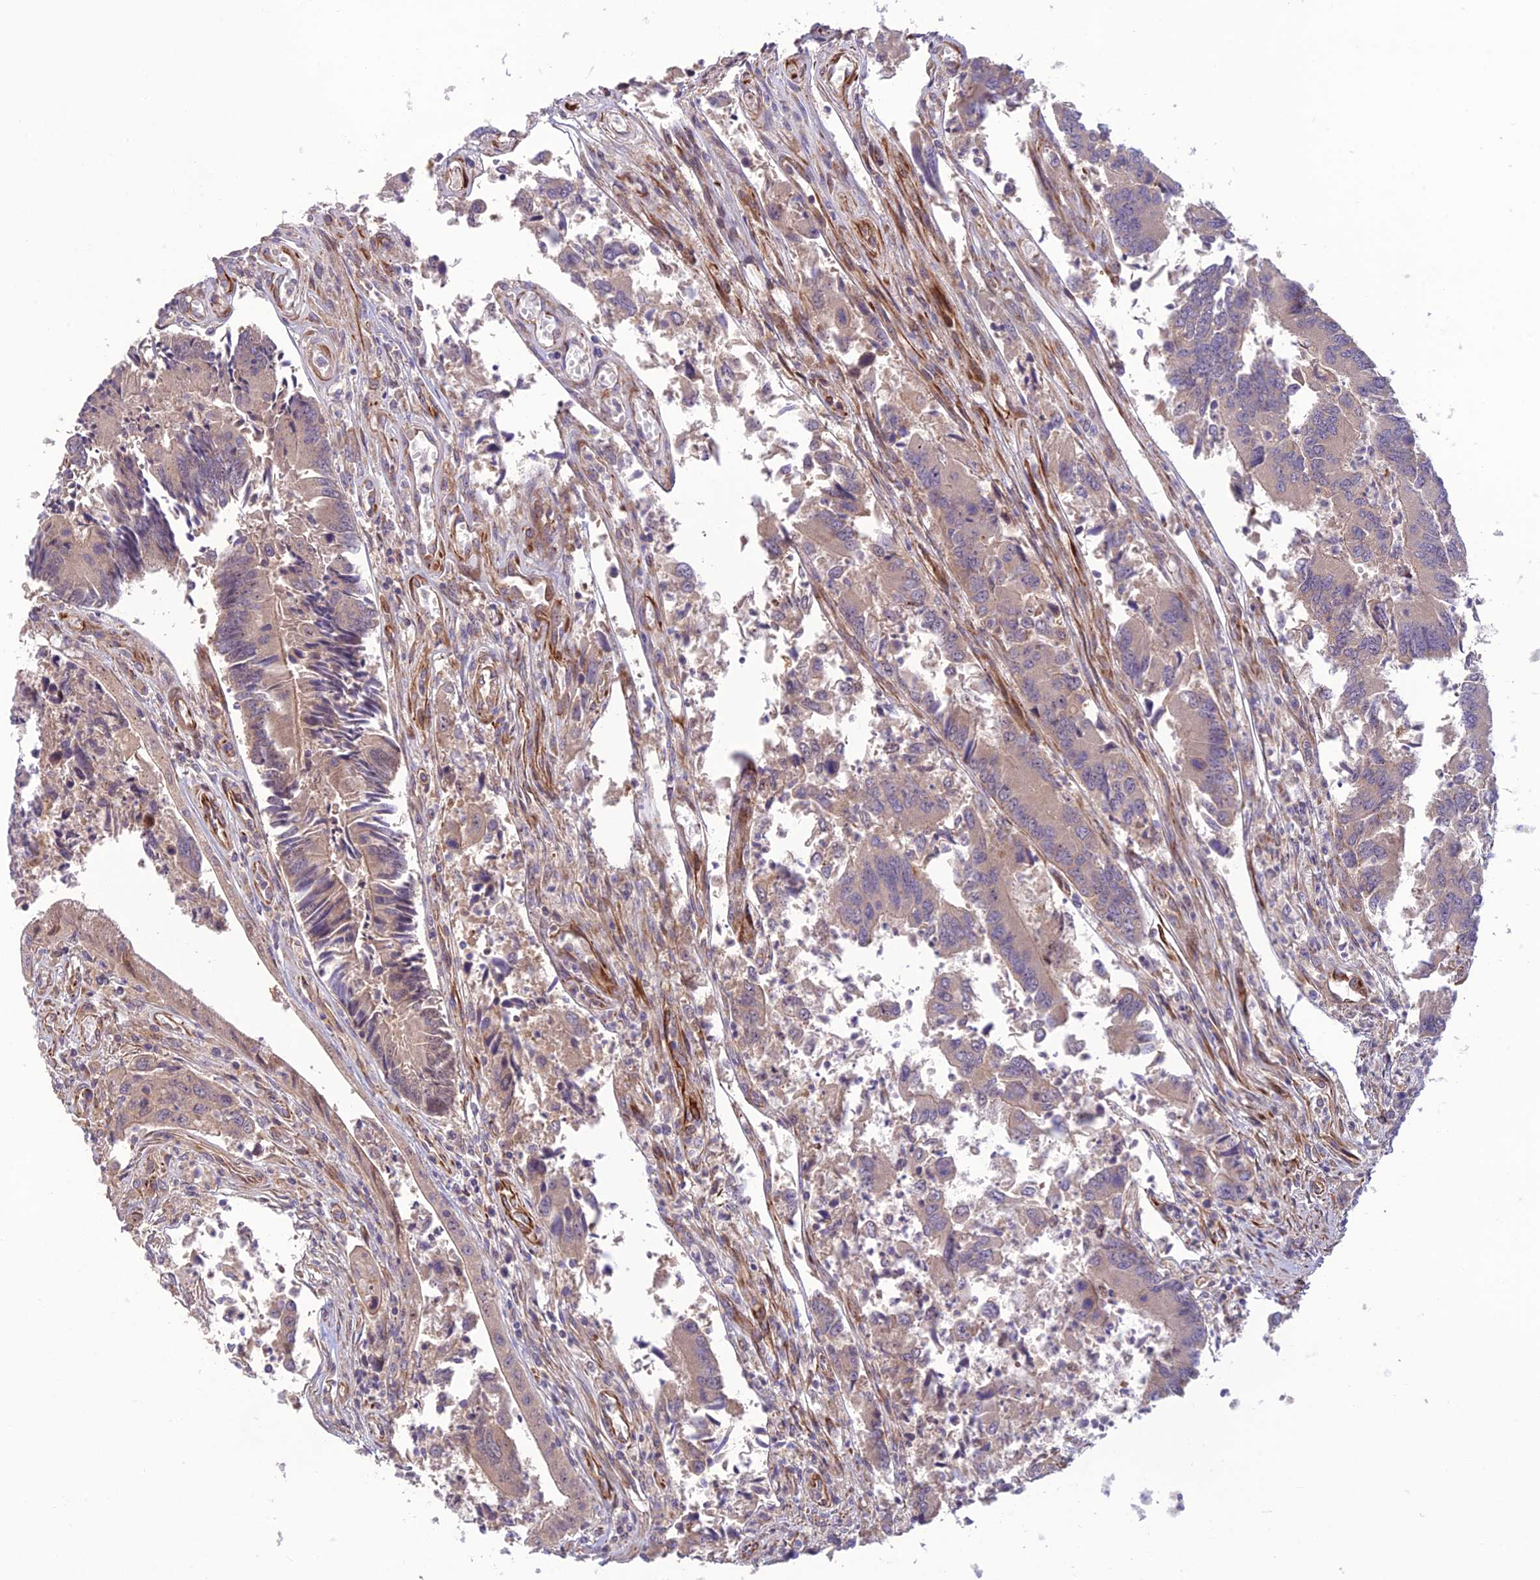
{"staining": {"intensity": "weak", "quantity": "<25%", "location": "cytoplasmic/membranous"}, "tissue": "colorectal cancer", "cell_type": "Tumor cells", "image_type": "cancer", "snomed": [{"axis": "morphology", "description": "Adenocarcinoma, NOS"}, {"axis": "topography", "description": "Colon"}], "caption": "High power microscopy image of an IHC histopathology image of adenocarcinoma (colorectal), revealing no significant expression in tumor cells. (DAB (3,3'-diaminobenzidine) IHC visualized using brightfield microscopy, high magnification).", "gene": "ST8SIA5", "patient": {"sex": "female", "age": 67}}